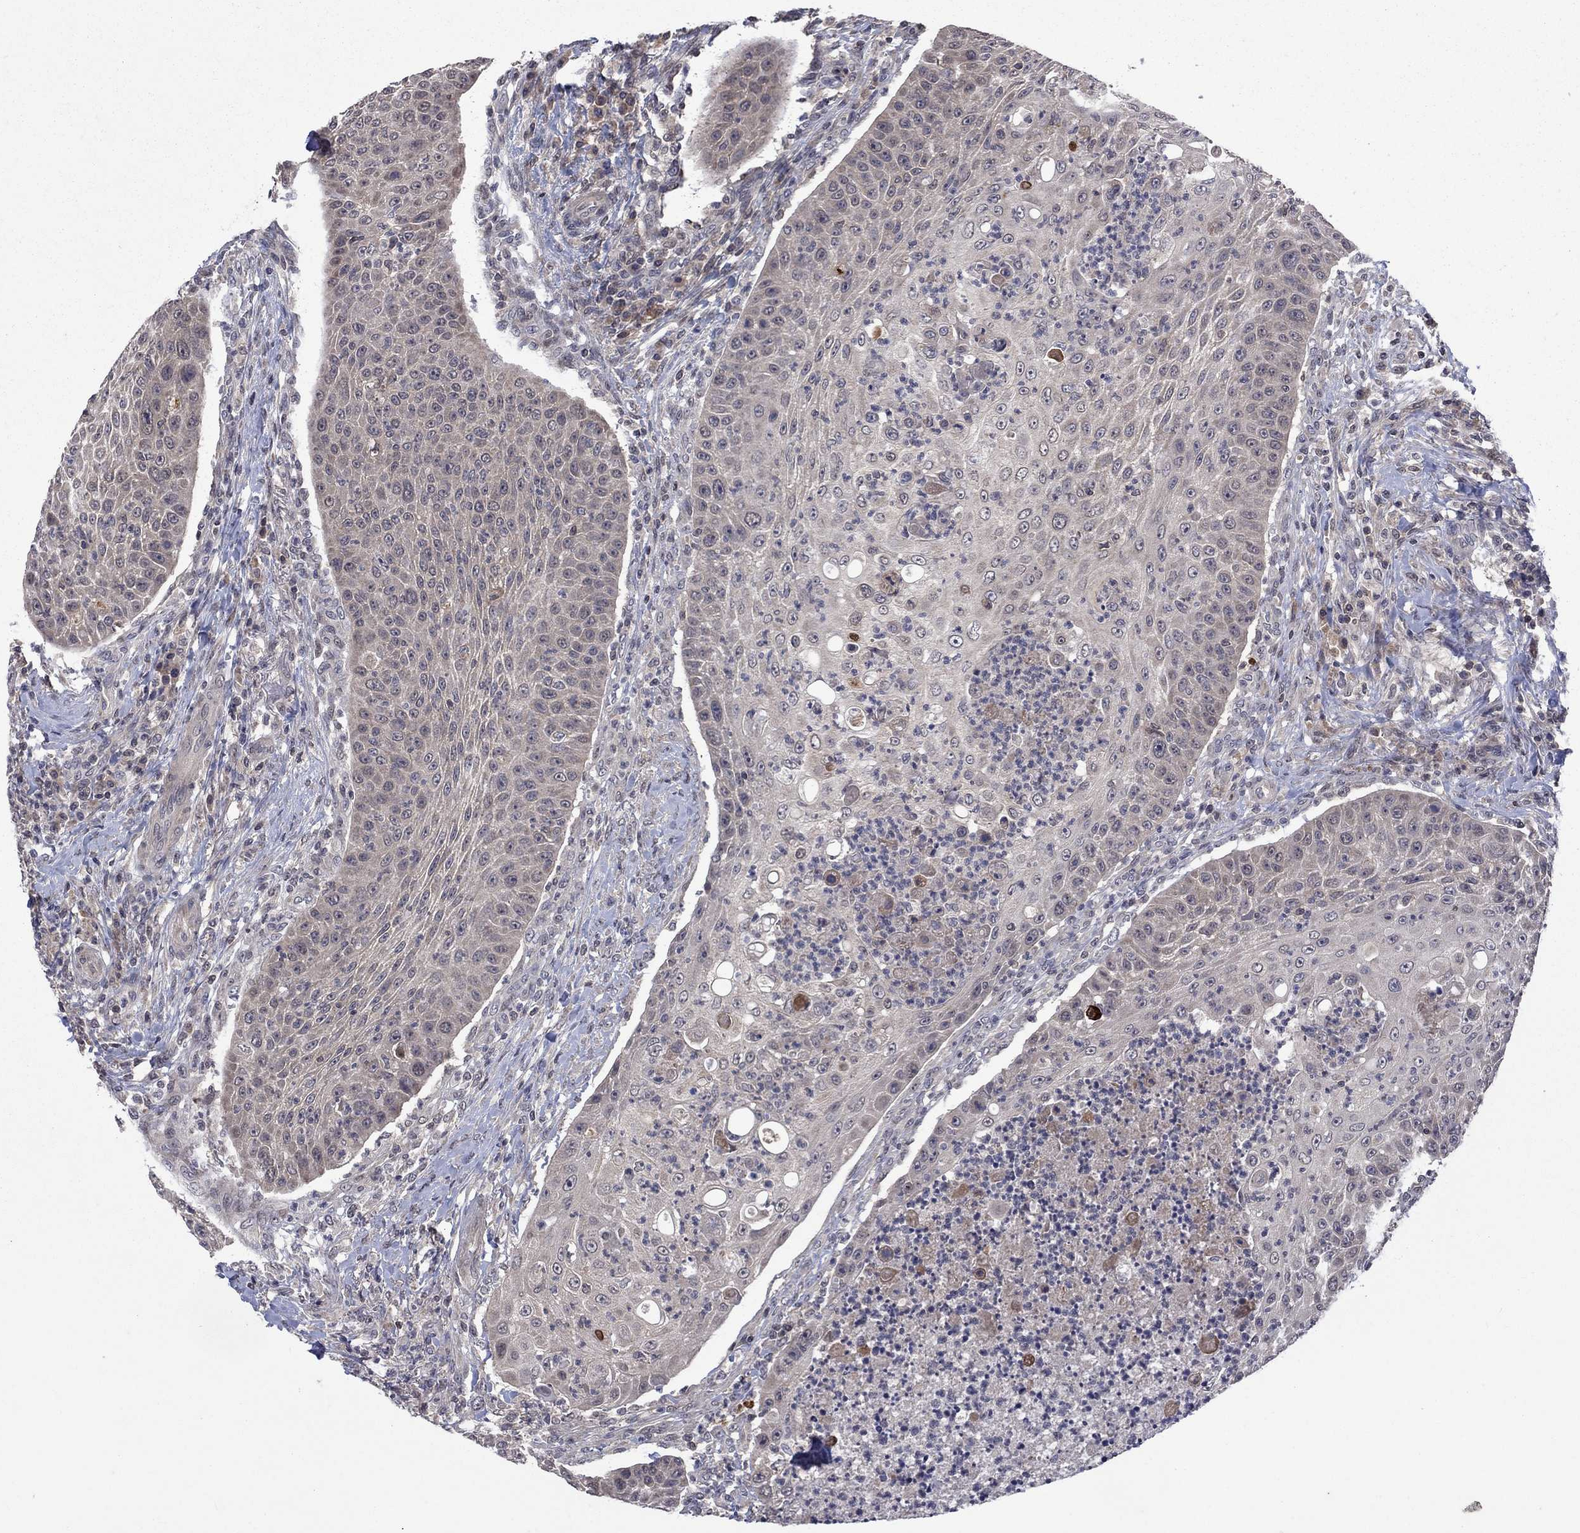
{"staining": {"intensity": "negative", "quantity": "none", "location": "none"}, "tissue": "head and neck cancer", "cell_type": "Tumor cells", "image_type": "cancer", "snomed": [{"axis": "morphology", "description": "Squamous cell carcinoma, NOS"}, {"axis": "topography", "description": "Head-Neck"}], "caption": "The photomicrograph shows no significant staining in tumor cells of squamous cell carcinoma (head and neck). (DAB (3,3'-diaminobenzidine) immunohistochemistry, high magnification).", "gene": "IAH1", "patient": {"sex": "male", "age": 69}}